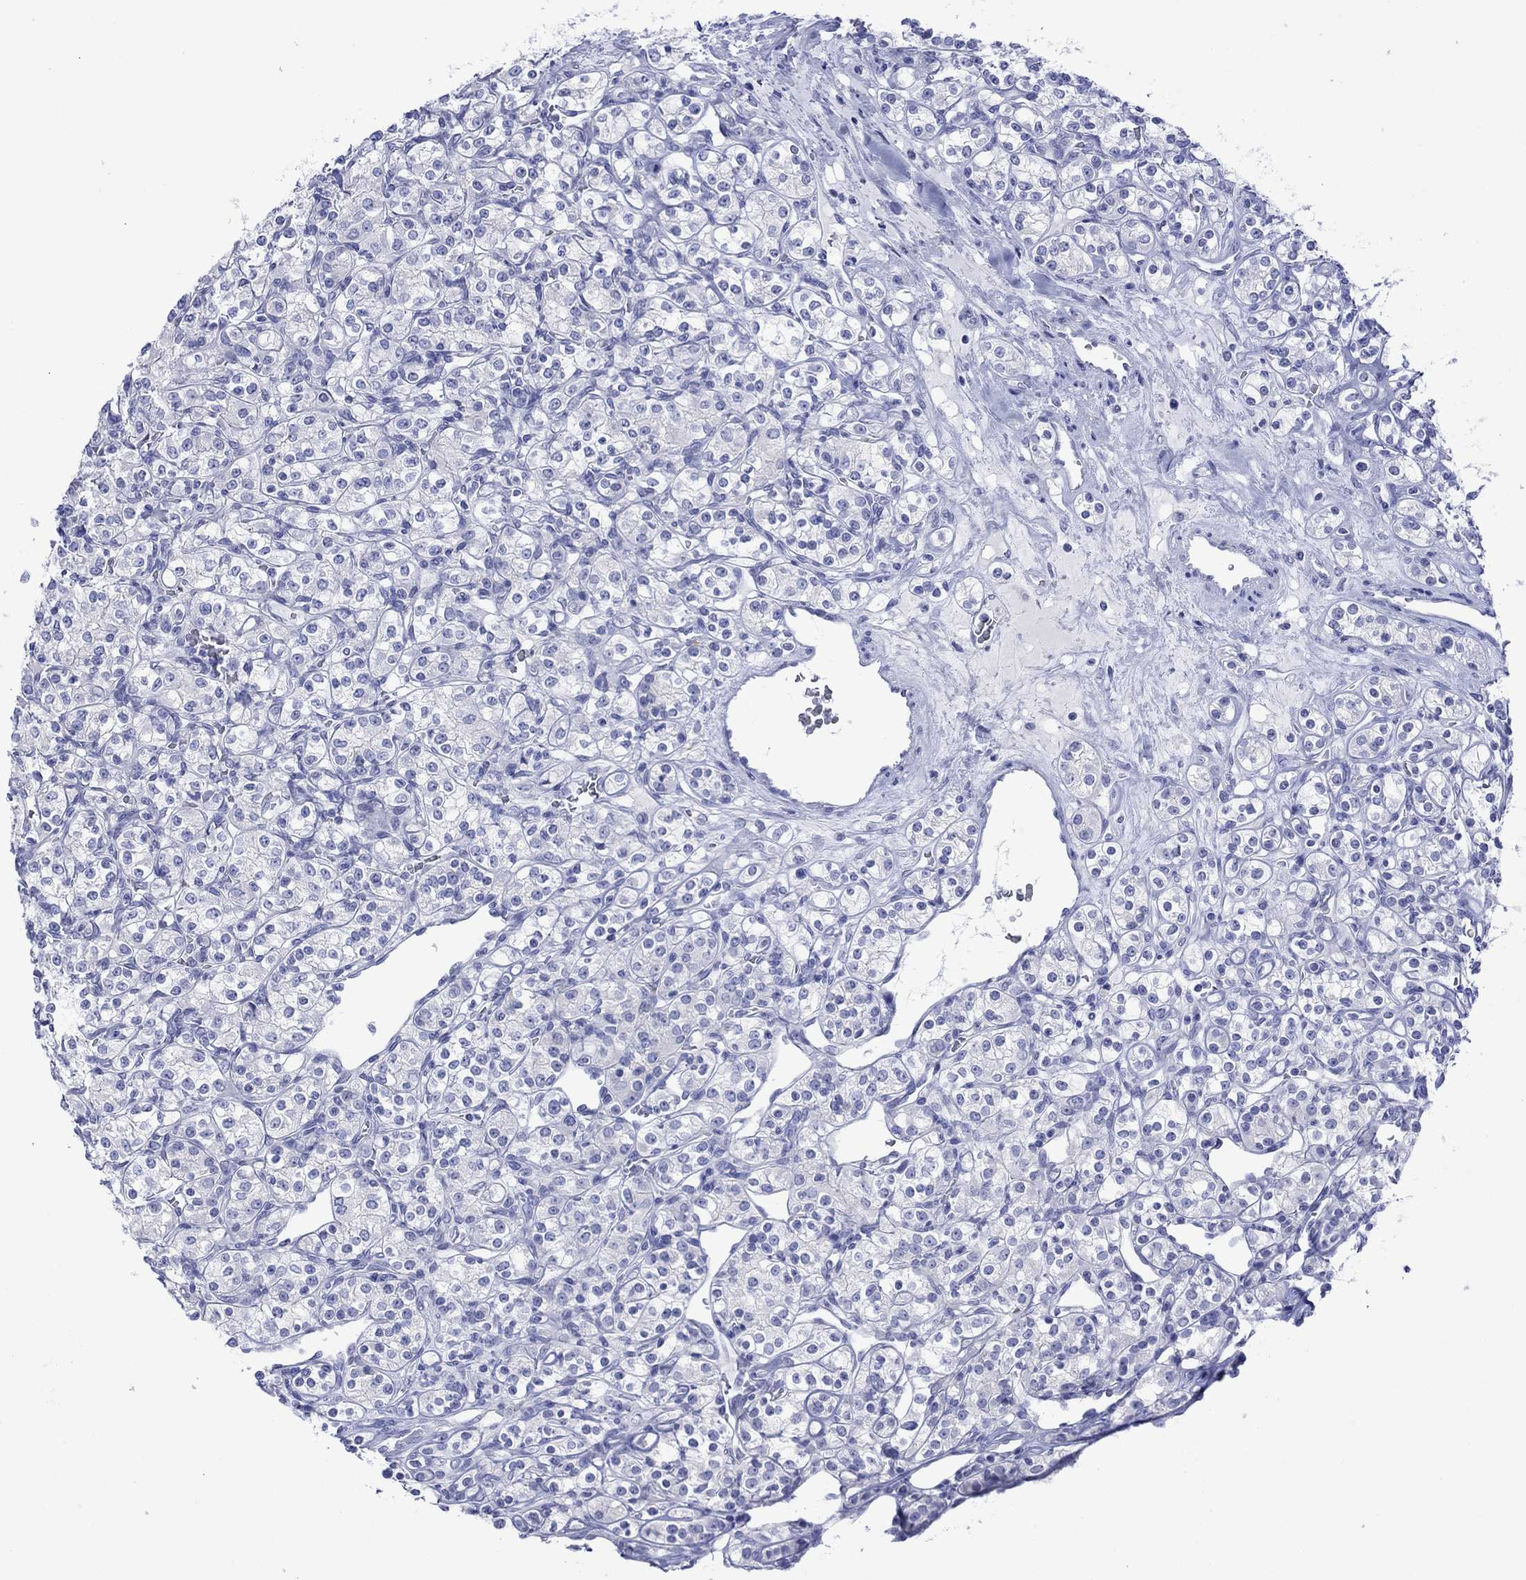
{"staining": {"intensity": "negative", "quantity": "none", "location": "none"}, "tissue": "renal cancer", "cell_type": "Tumor cells", "image_type": "cancer", "snomed": [{"axis": "morphology", "description": "Adenocarcinoma, NOS"}, {"axis": "topography", "description": "Kidney"}], "caption": "High power microscopy micrograph of an immunohistochemistry (IHC) photomicrograph of renal adenocarcinoma, revealing no significant positivity in tumor cells. (Stains: DAB immunohistochemistry with hematoxylin counter stain, Microscopy: brightfield microscopy at high magnification).", "gene": "MLANA", "patient": {"sex": "male", "age": 77}}